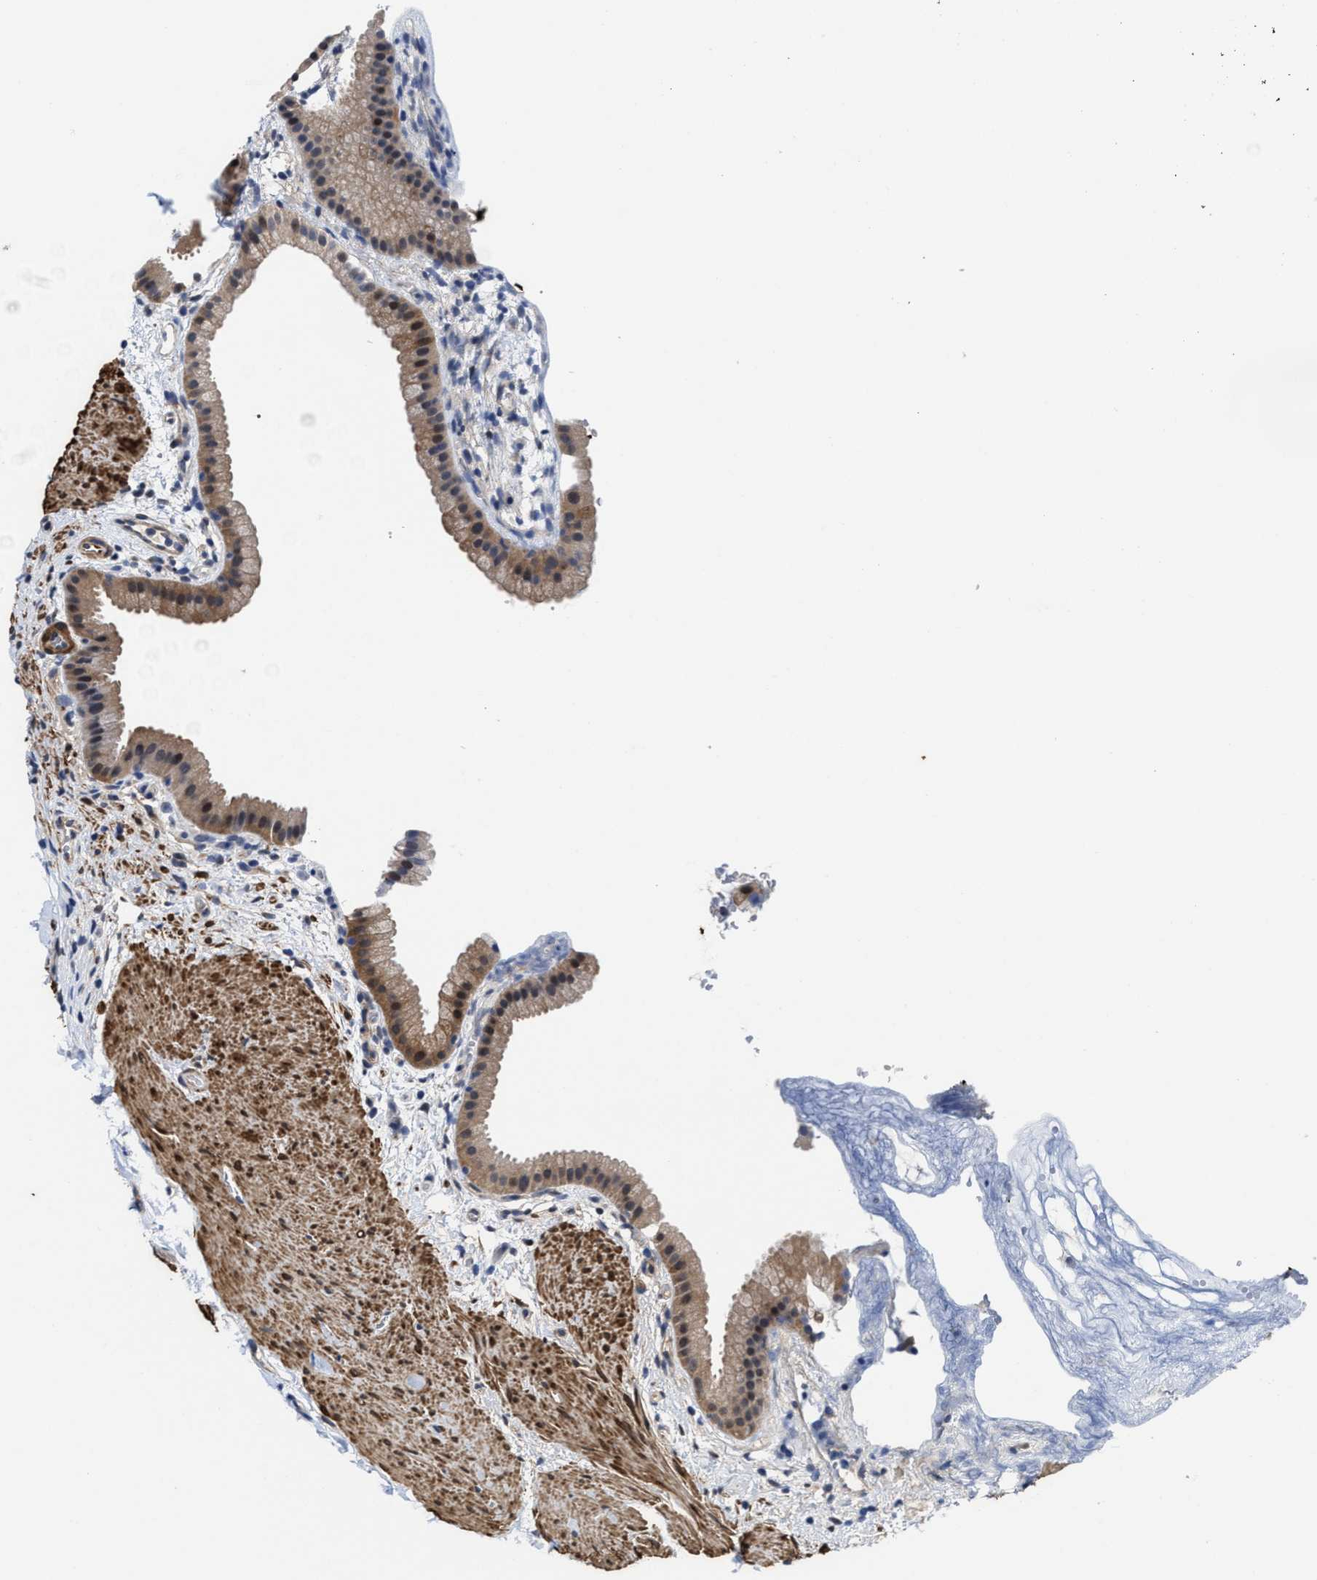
{"staining": {"intensity": "moderate", "quantity": ">75%", "location": "cytoplasmic/membranous,nuclear"}, "tissue": "gallbladder", "cell_type": "Glandular cells", "image_type": "normal", "snomed": [{"axis": "morphology", "description": "Normal tissue, NOS"}, {"axis": "topography", "description": "Gallbladder"}], "caption": "Immunohistochemistry photomicrograph of benign gallbladder stained for a protein (brown), which displays medium levels of moderate cytoplasmic/membranous,nuclear expression in approximately >75% of glandular cells.", "gene": "KIF12", "patient": {"sex": "female", "age": 64}}